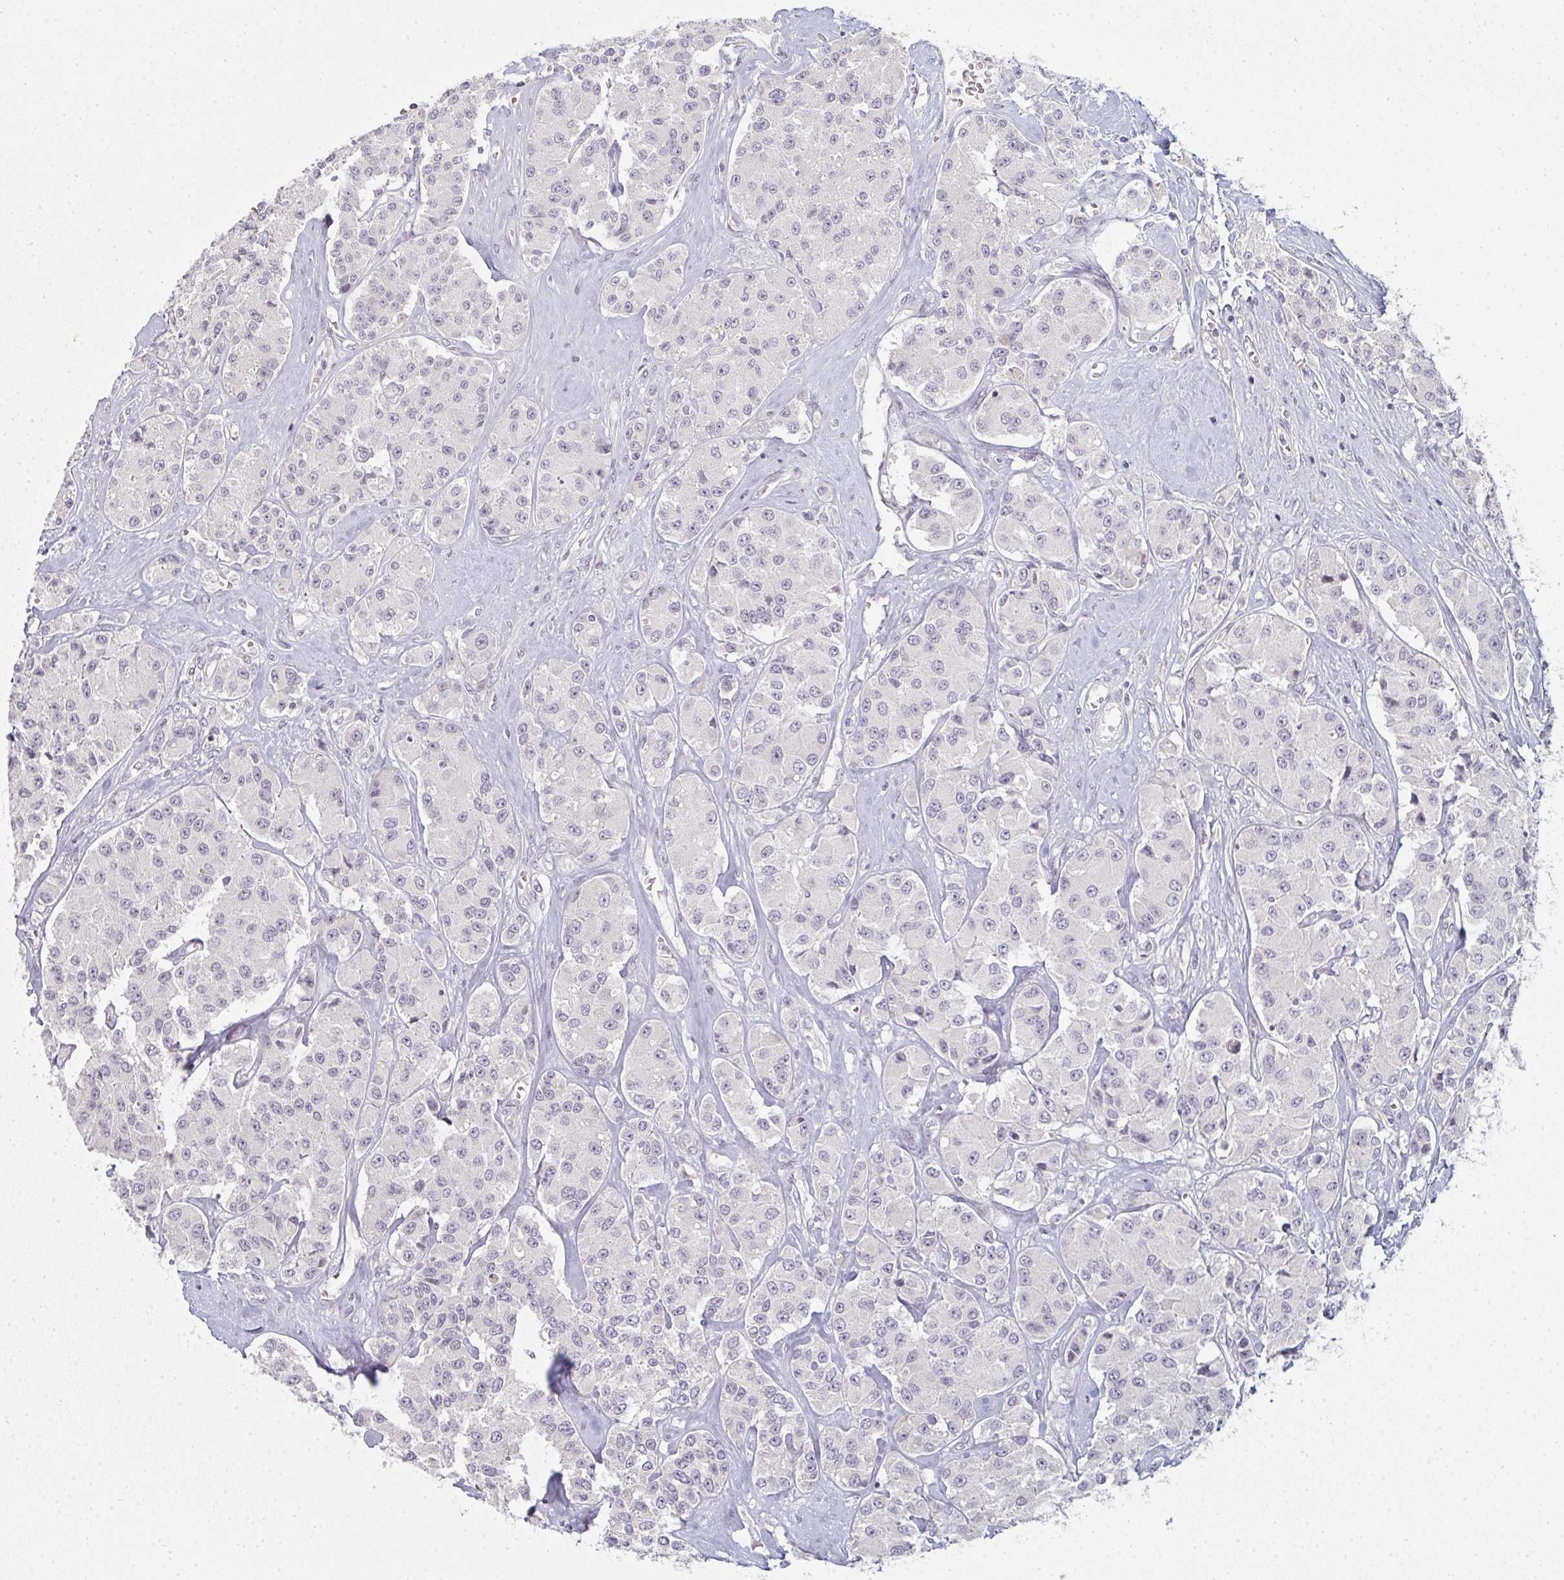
{"staining": {"intensity": "negative", "quantity": "none", "location": "none"}, "tissue": "carcinoid", "cell_type": "Tumor cells", "image_type": "cancer", "snomed": [{"axis": "morphology", "description": "Carcinoid, malignant, NOS"}, {"axis": "topography", "description": "Pancreas"}], "caption": "High magnification brightfield microscopy of carcinoid stained with DAB (brown) and counterstained with hematoxylin (blue): tumor cells show no significant staining.", "gene": "RBBP6", "patient": {"sex": "male", "age": 41}}